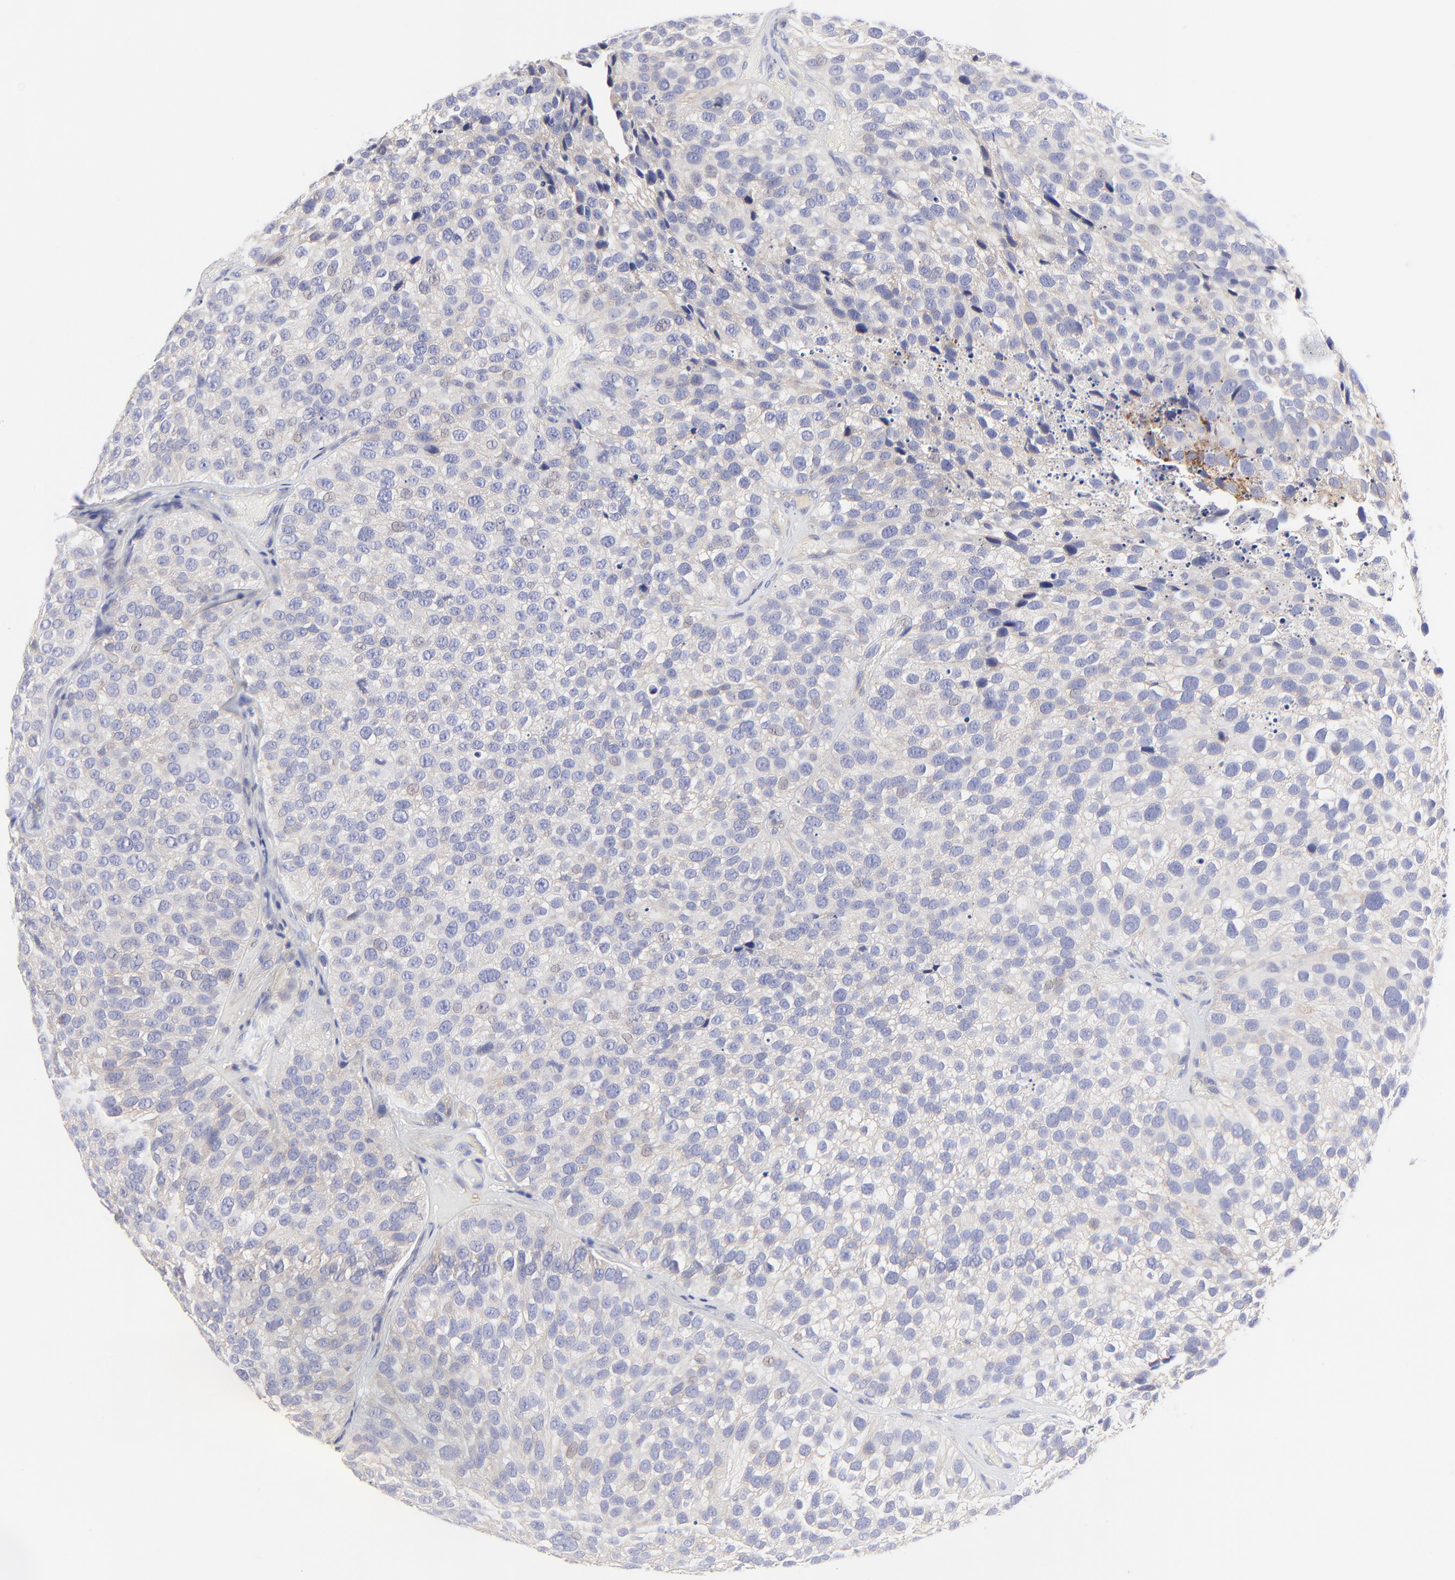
{"staining": {"intensity": "negative", "quantity": "none", "location": "none"}, "tissue": "urothelial cancer", "cell_type": "Tumor cells", "image_type": "cancer", "snomed": [{"axis": "morphology", "description": "Urothelial carcinoma, High grade"}, {"axis": "topography", "description": "Urinary bladder"}], "caption": "Immunohistochemistry histopathology image of neoplastic tissue: high-grade urothelial carcinoma stained with DAB demonstrates no significant protein staining in tumor cells. The staining is performed using DAB (3,3'-diaminobenzidine) brown chromogen with nuclei counter-stained in using hematoxylin.", "gene": "LHFPL1", "patient": {"sex": "male", "age": 72}}